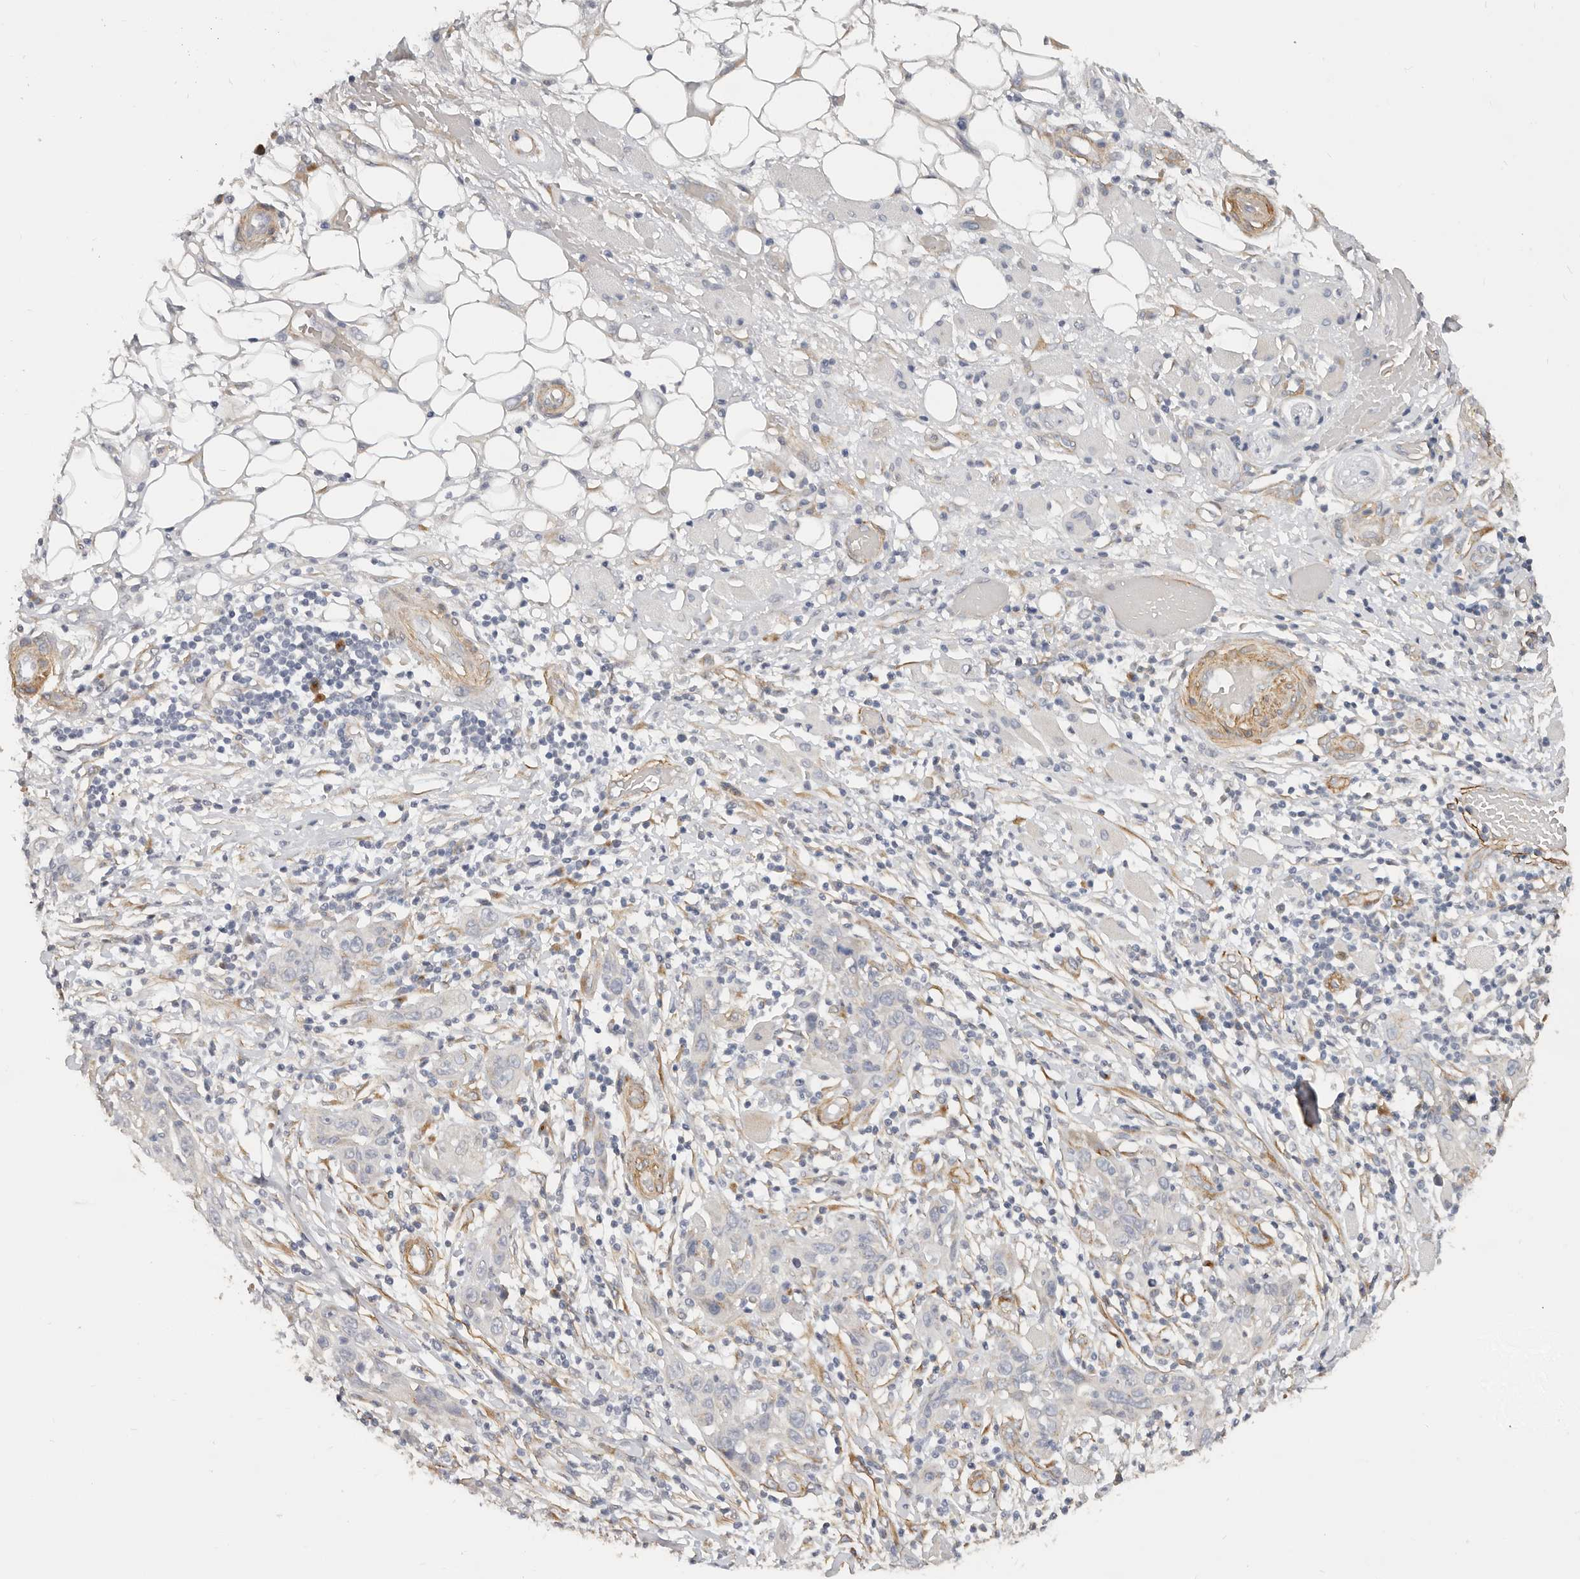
{"staining": {"intensity": "negative", "quantity": "none", "location": "none"}, "tissue": "skin cancer", "cell_type": "Tumor cells", "image_type": "cancer", "snomed": [{"axis": "morphology", "description": "Squamous cell carcinoma, NOS"}, {"axis": "topography", "description": "Skin"}], "caption": "IHC histopathology image of neoplastic tissue: human skin cancer stained with DAB (3,3'-diaminobenzidine) shows no significant protein positivity in tumor cells. (DAB immunohistochemistry with hematoxylin counter stain).", "gene": "RABAC1", "patient": {"sex": "female", "age": 88}}